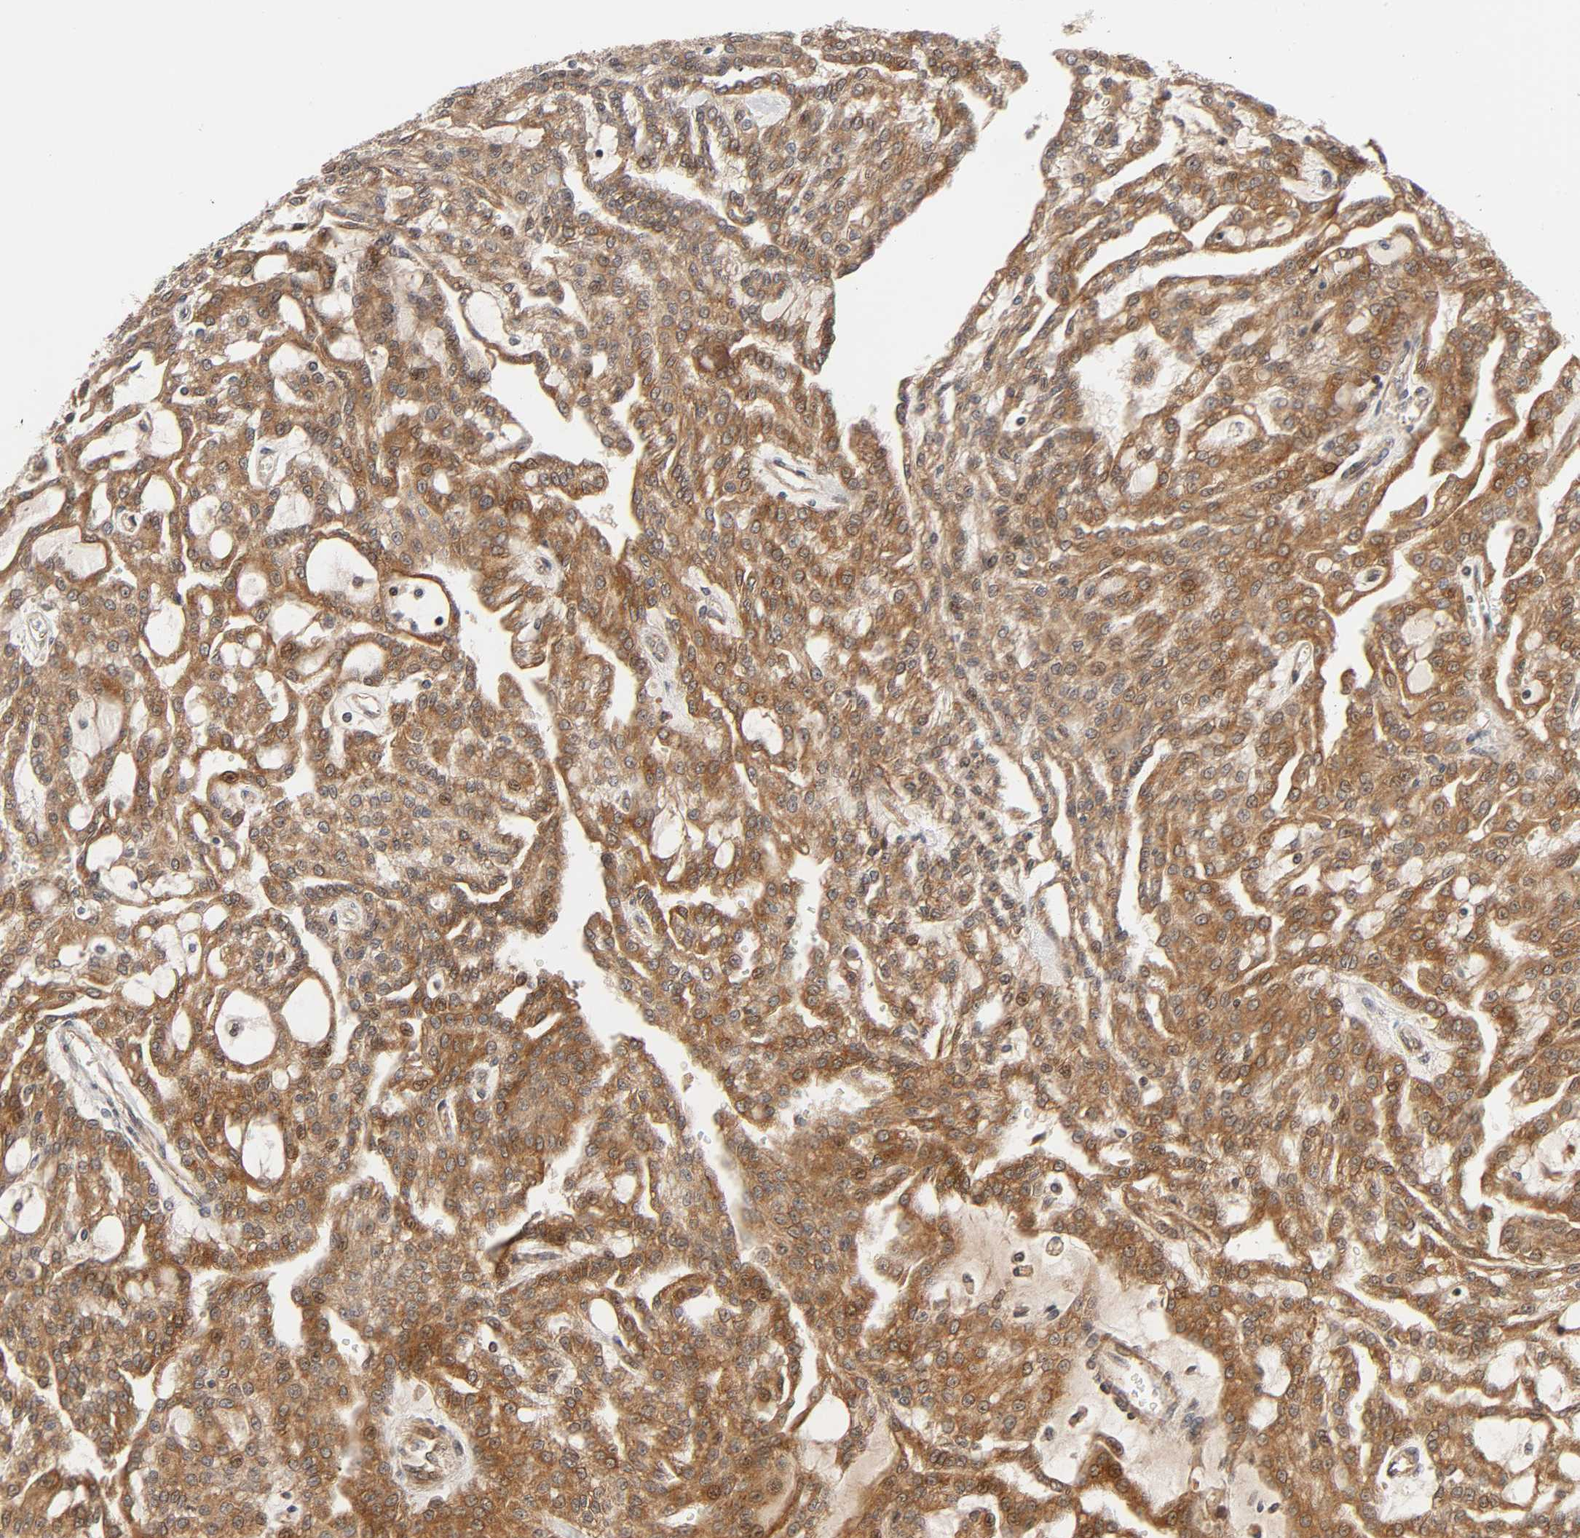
{"staining": {"intensity": "moderate", "quantity": ">75%", "location": "cytoplasmic/membranous"}, "tissue": "renal cancer", "cell_type": "Tumor cells", "image_type": "cancer", "snomed": [{"axis": "morphology", "description": "Adenocarcinoma, NOS"}, {"axis": "topography", "description": "Kidney"}], "caption": "Adenocarcinoma (renal) stained with IHC displays moderate cytoplasmic/membranous positivity in about >75% of tumor cells.", "gene": "IQCJ-SCHIP1", "patient": {"sex": "male", "age": 63}}